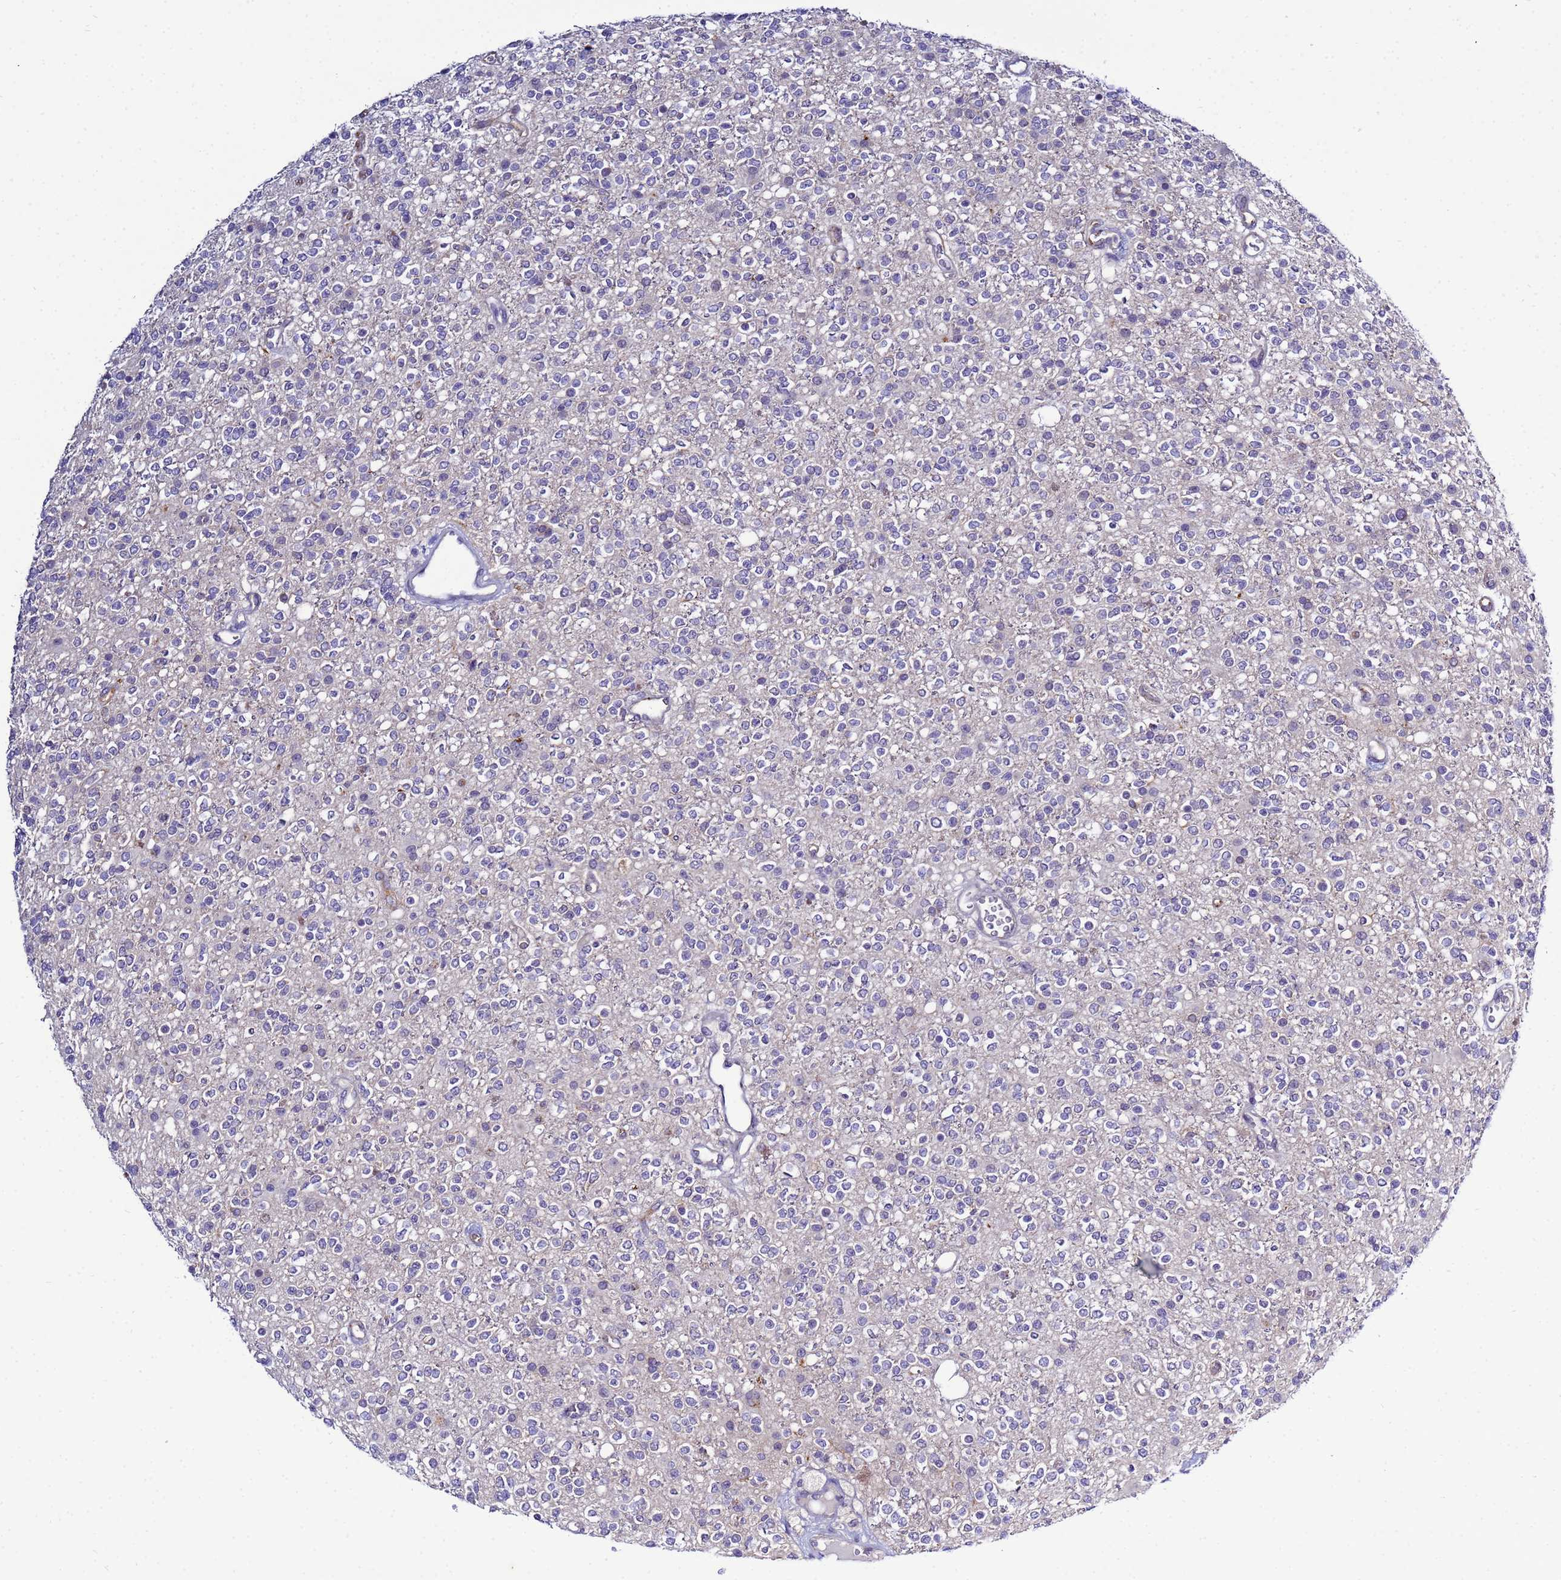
{"staining": {"intensity": "negative", "quantity": "none", "location": "none"}, "tissue": "glioma", "cell_type": "Tumor cells", "image_type": "cancer", "snomed": [{"axis": "morphology", "description": "Glioma, malignant, High grade"}, {"axis": "topography", "description": "Brain"}], "caption": "The image demonstrates no staining of tumor cells in glioma. (DAB (3,3'-diaminobenzidine) immunohistochemistry, high magnification).", "gene": "NOL8", "patient": {"sex": "male", "age": 34}}